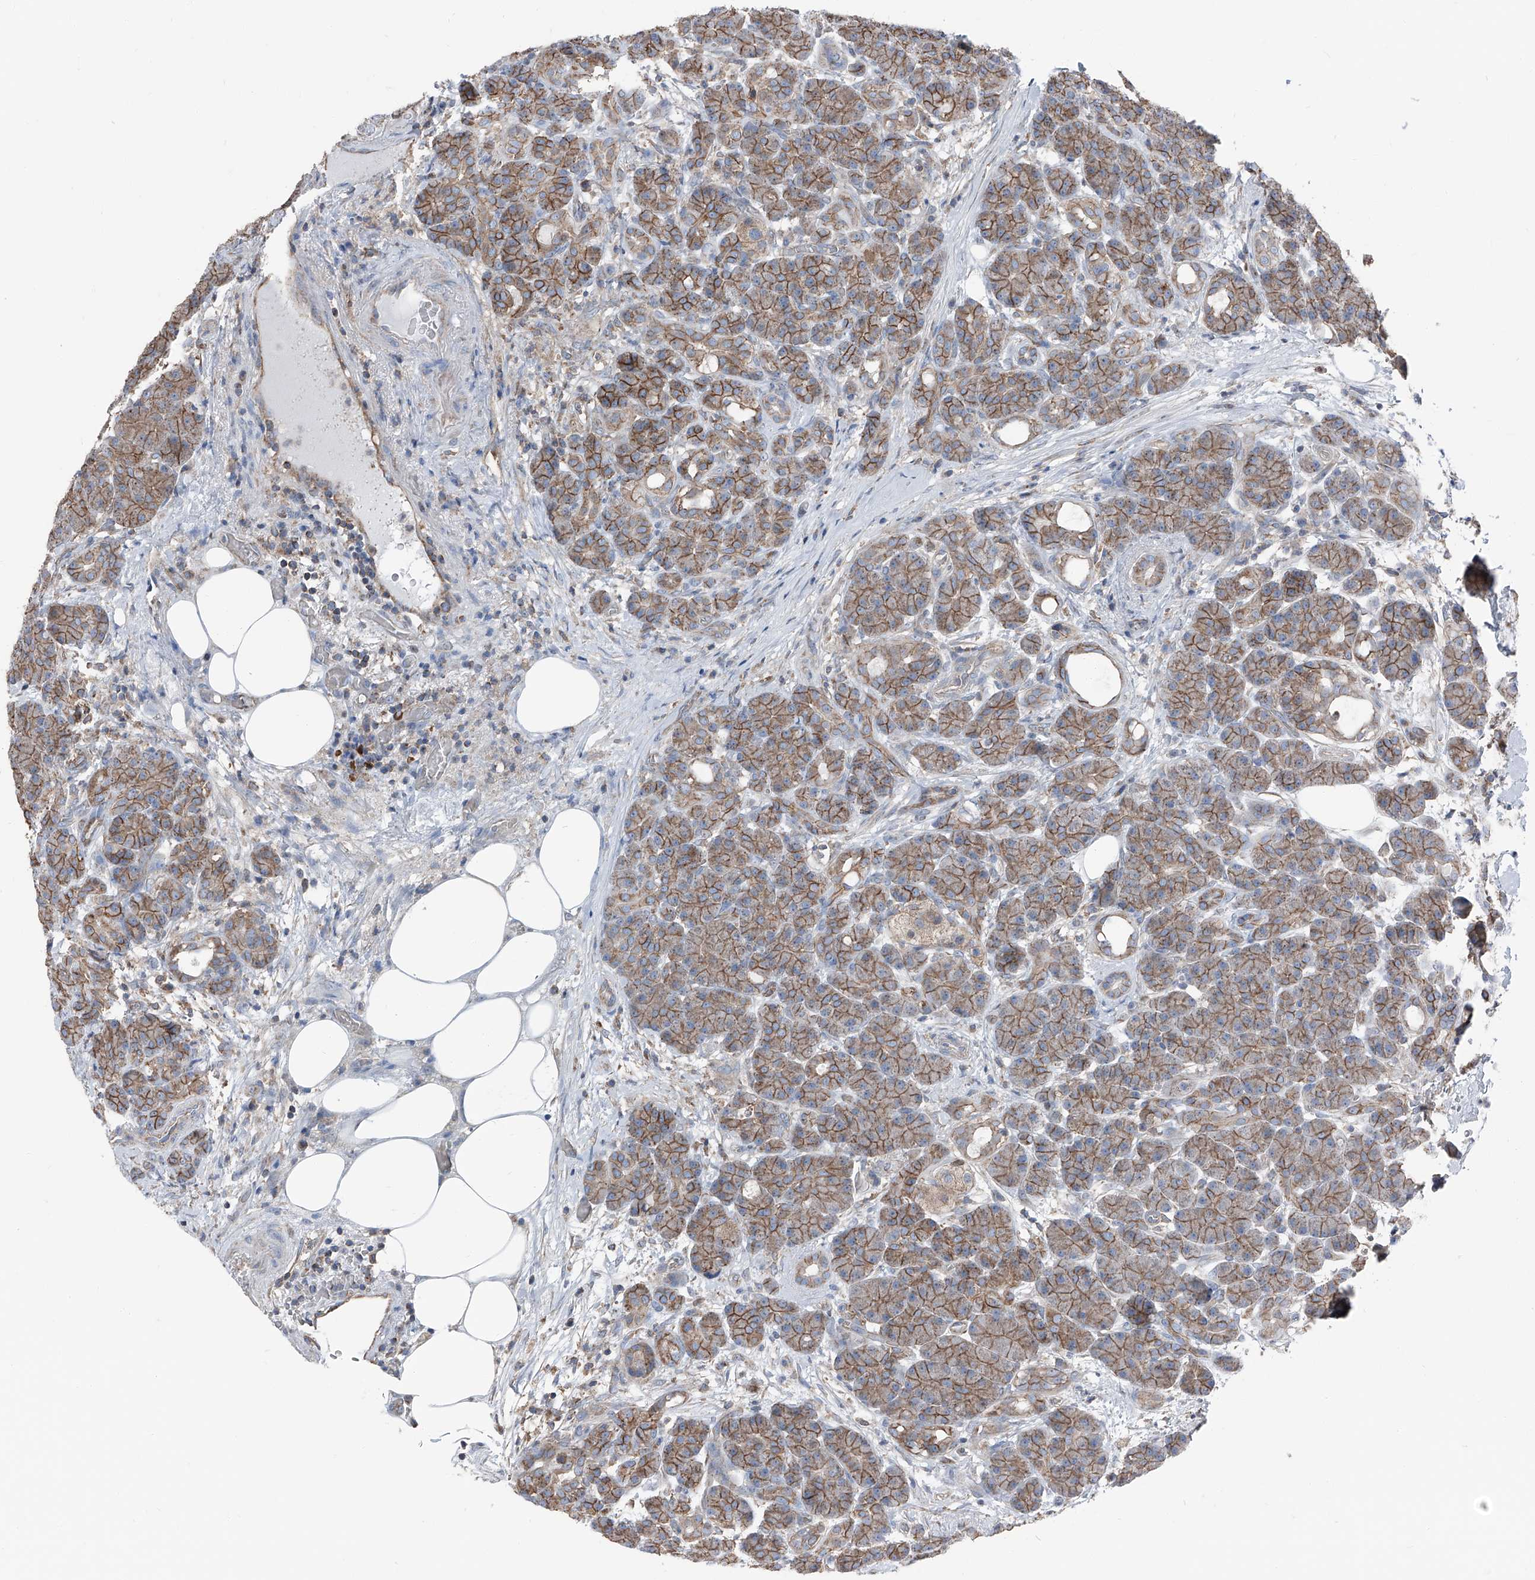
{"staining": {"intensity": "moderate", "quantity": ">75%", "location": "cytoplasmic/membranous"}, "tissue": "pancreas", "cell_type": "Exocrine glandular cells", "image_type": "normal", "snomed": [{"axis": "morphology", "description": "Normal tissue, NOS"}, {"axis": "topography", "description": "Pancreas"}], "caption": "DAB immunohistochemical staining of unremarkable human pancreas shows moderate cytoplasmic/membranous protein expression in about >75% of exocrine glandular cells.", "gene": "GPR142", "patient": {"sex": "male", "age": 63}}